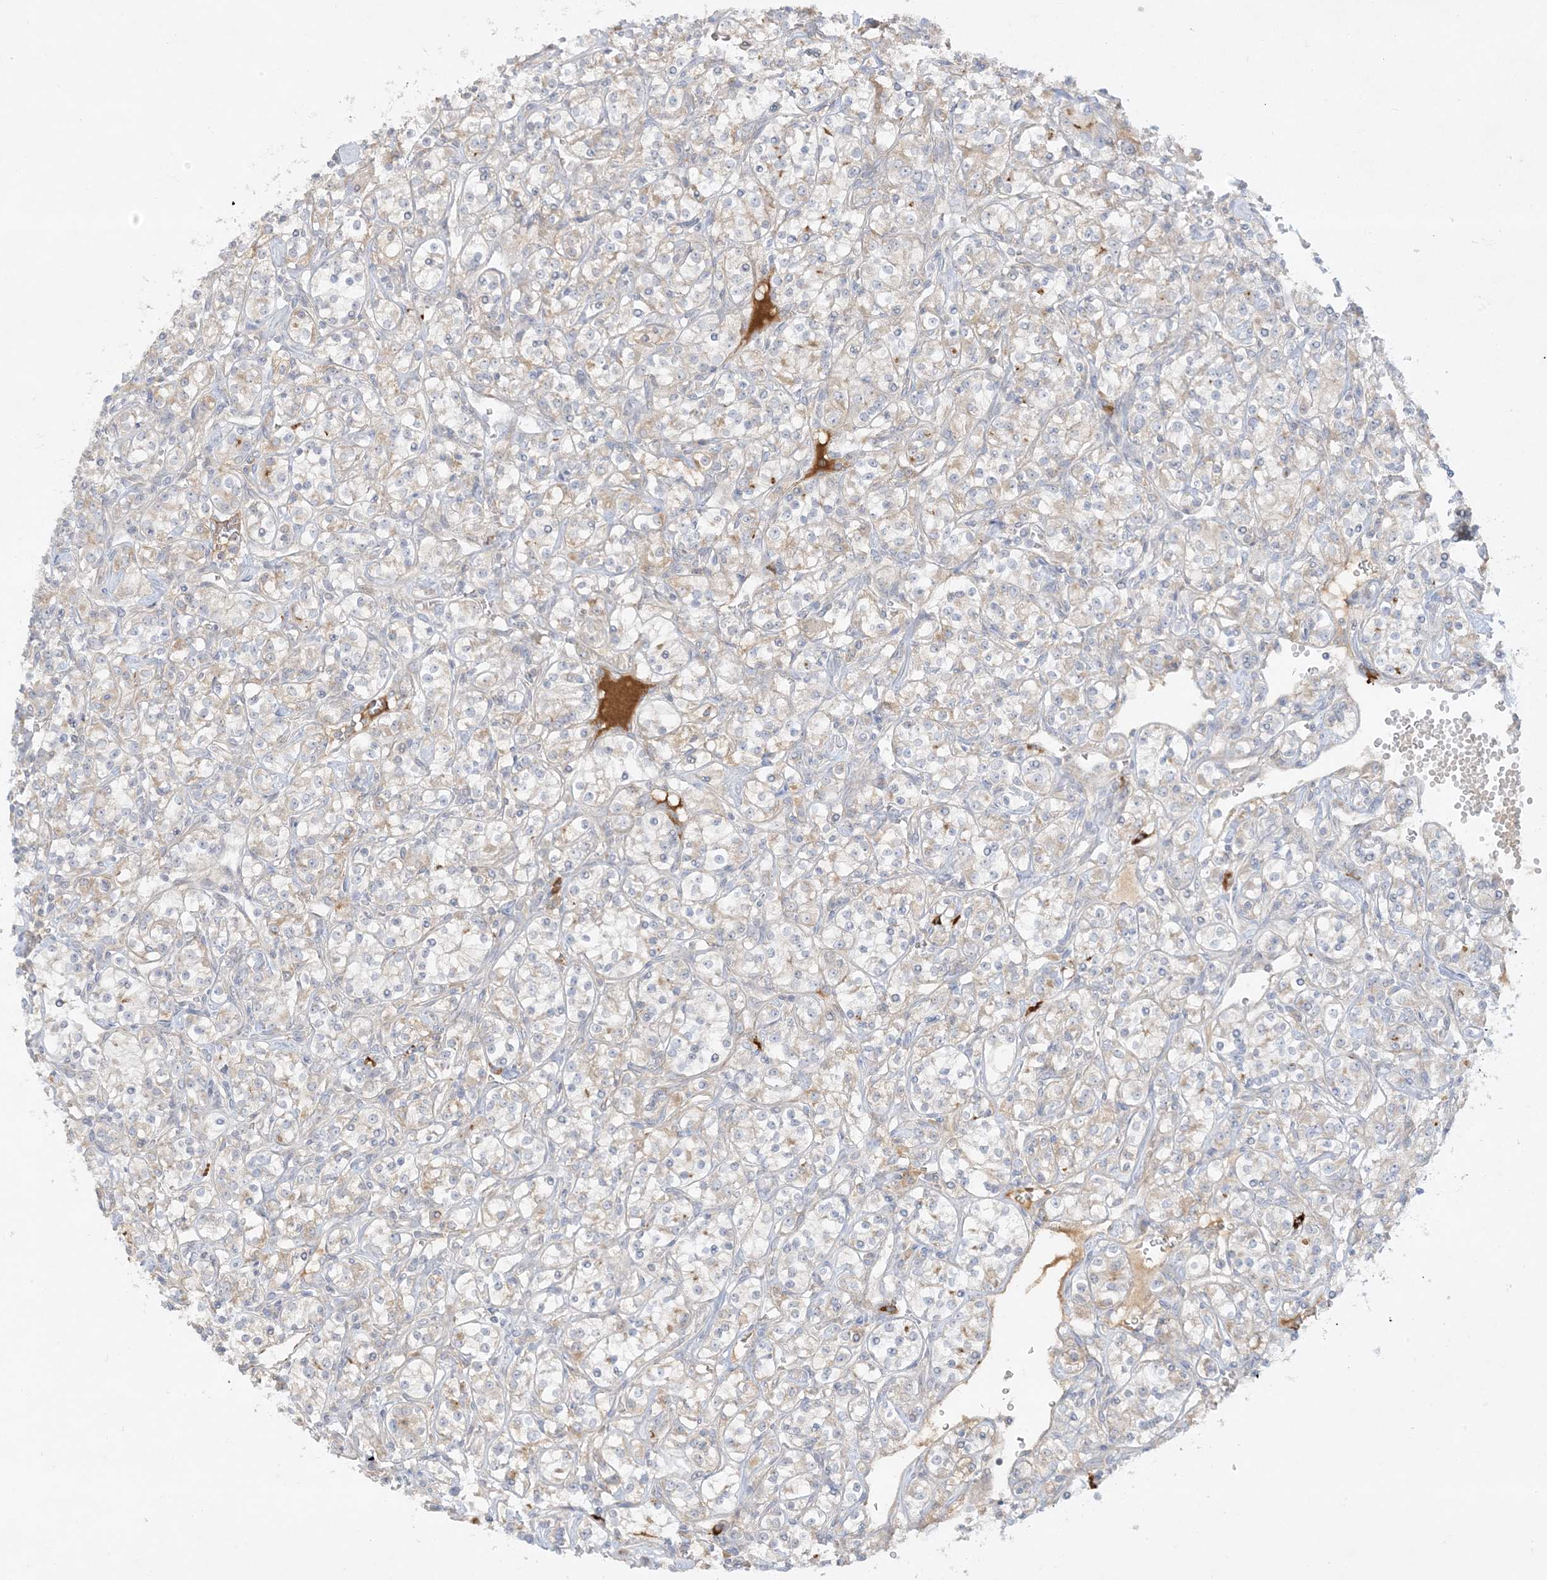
{"staining": {"intensity": "weak", "quantity": "<25%", "location": "cytoplasmic/membranous"}, "tissue": "renal cancer", "cell_type": "Tumor cells", "image_type": "cancer", "snomed": [{"axis": "morphology", "description": "Adenocarcinoma, NOS"}, {"axis": "topography", "description": "Kidney"}], "caption": "Renal adenocarcinoma stained for a protein using immunohistochemistry (IHC) displays no positivity tumor cells.", "gene": "THADA", "patient": {"sex": "male", "age": 77}}